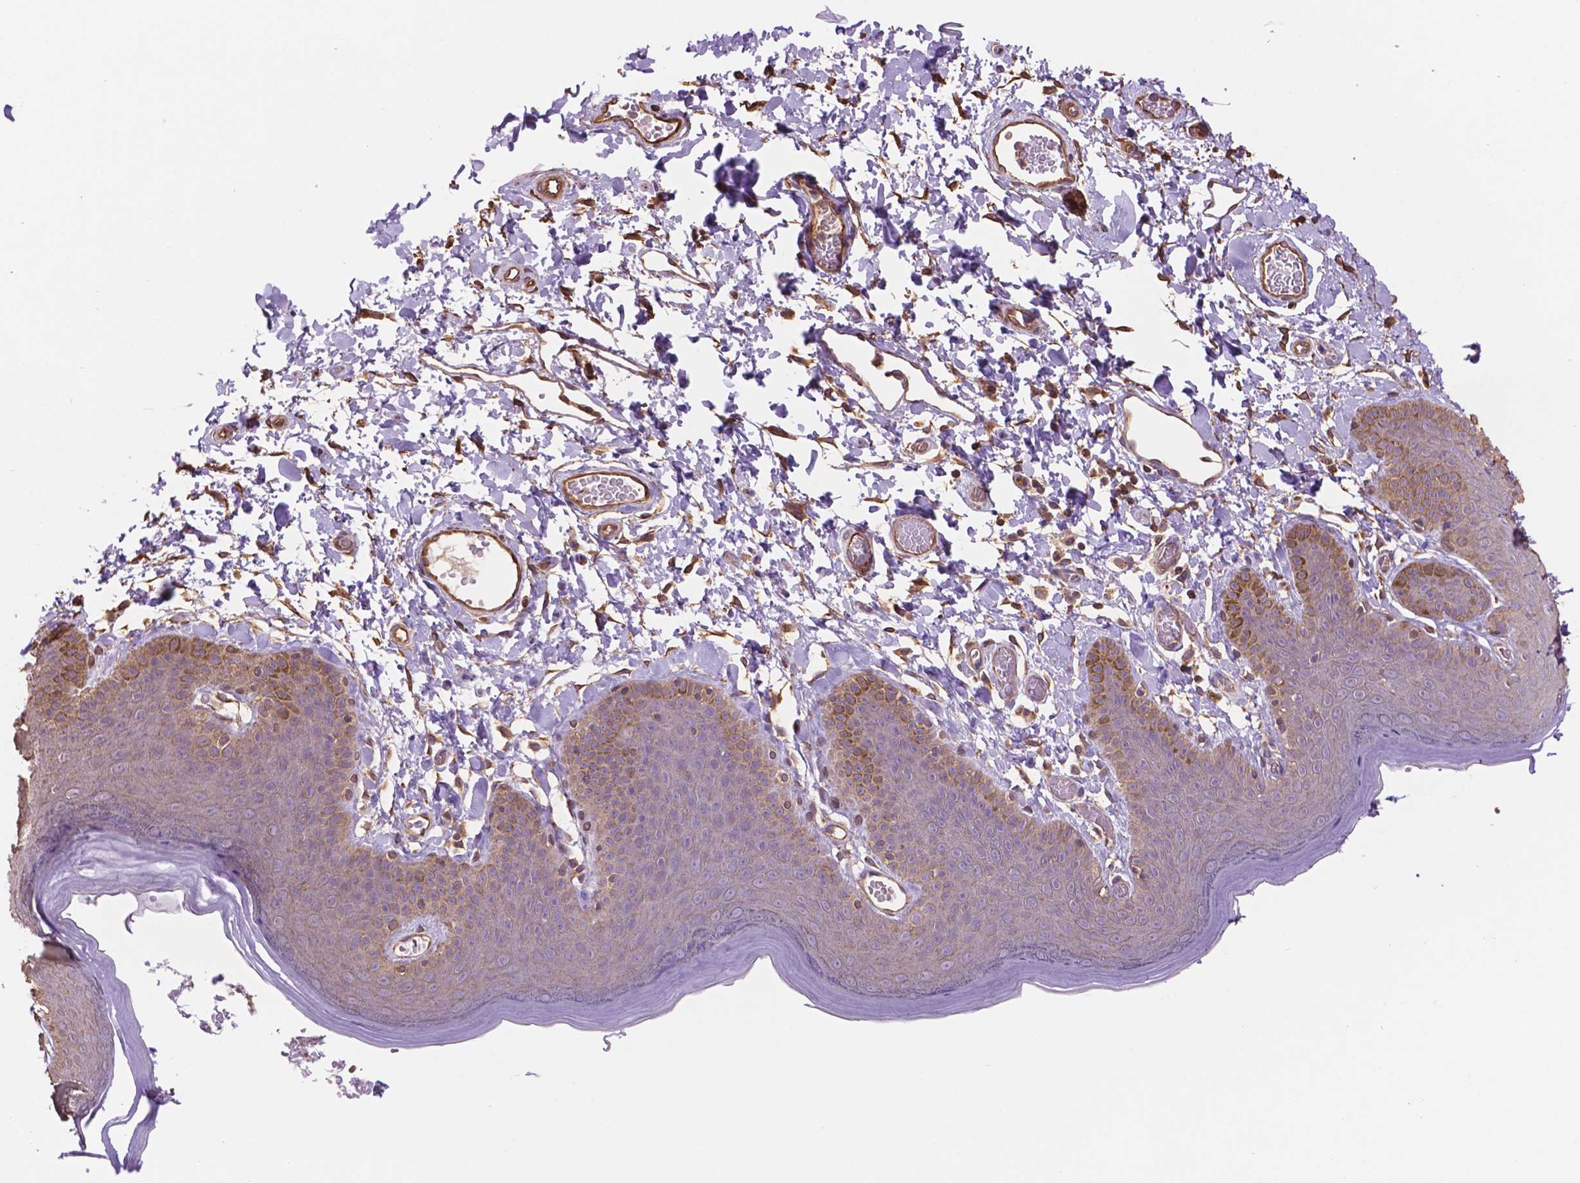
{"staining": {"intensity": "weak", "quantity": ">75%", "location": "cytoplasmic/membranous"}, "tissue": "skin", "cell_type": "Epidermal cells", "image_type": "normal", "snomed": [{"axis": "morphology", "description": "Normal tissue, NOS"}, {"axis": "topography", "description": "Anal"}], "caption": "Immunohistochemistry staining of normal skin, which reveals low levels of weak cytoplasmic/membranous expression in approximately >75% of epidermal cells indicating weak cytoplasmic/membranous protein positivity. The staining was performed using DAB (brown) for protein detection and nuclei were counterstained in hematoxylin (blue).", "gene": "NIPA2", "patient": {"sex": "male", "age": 53}}